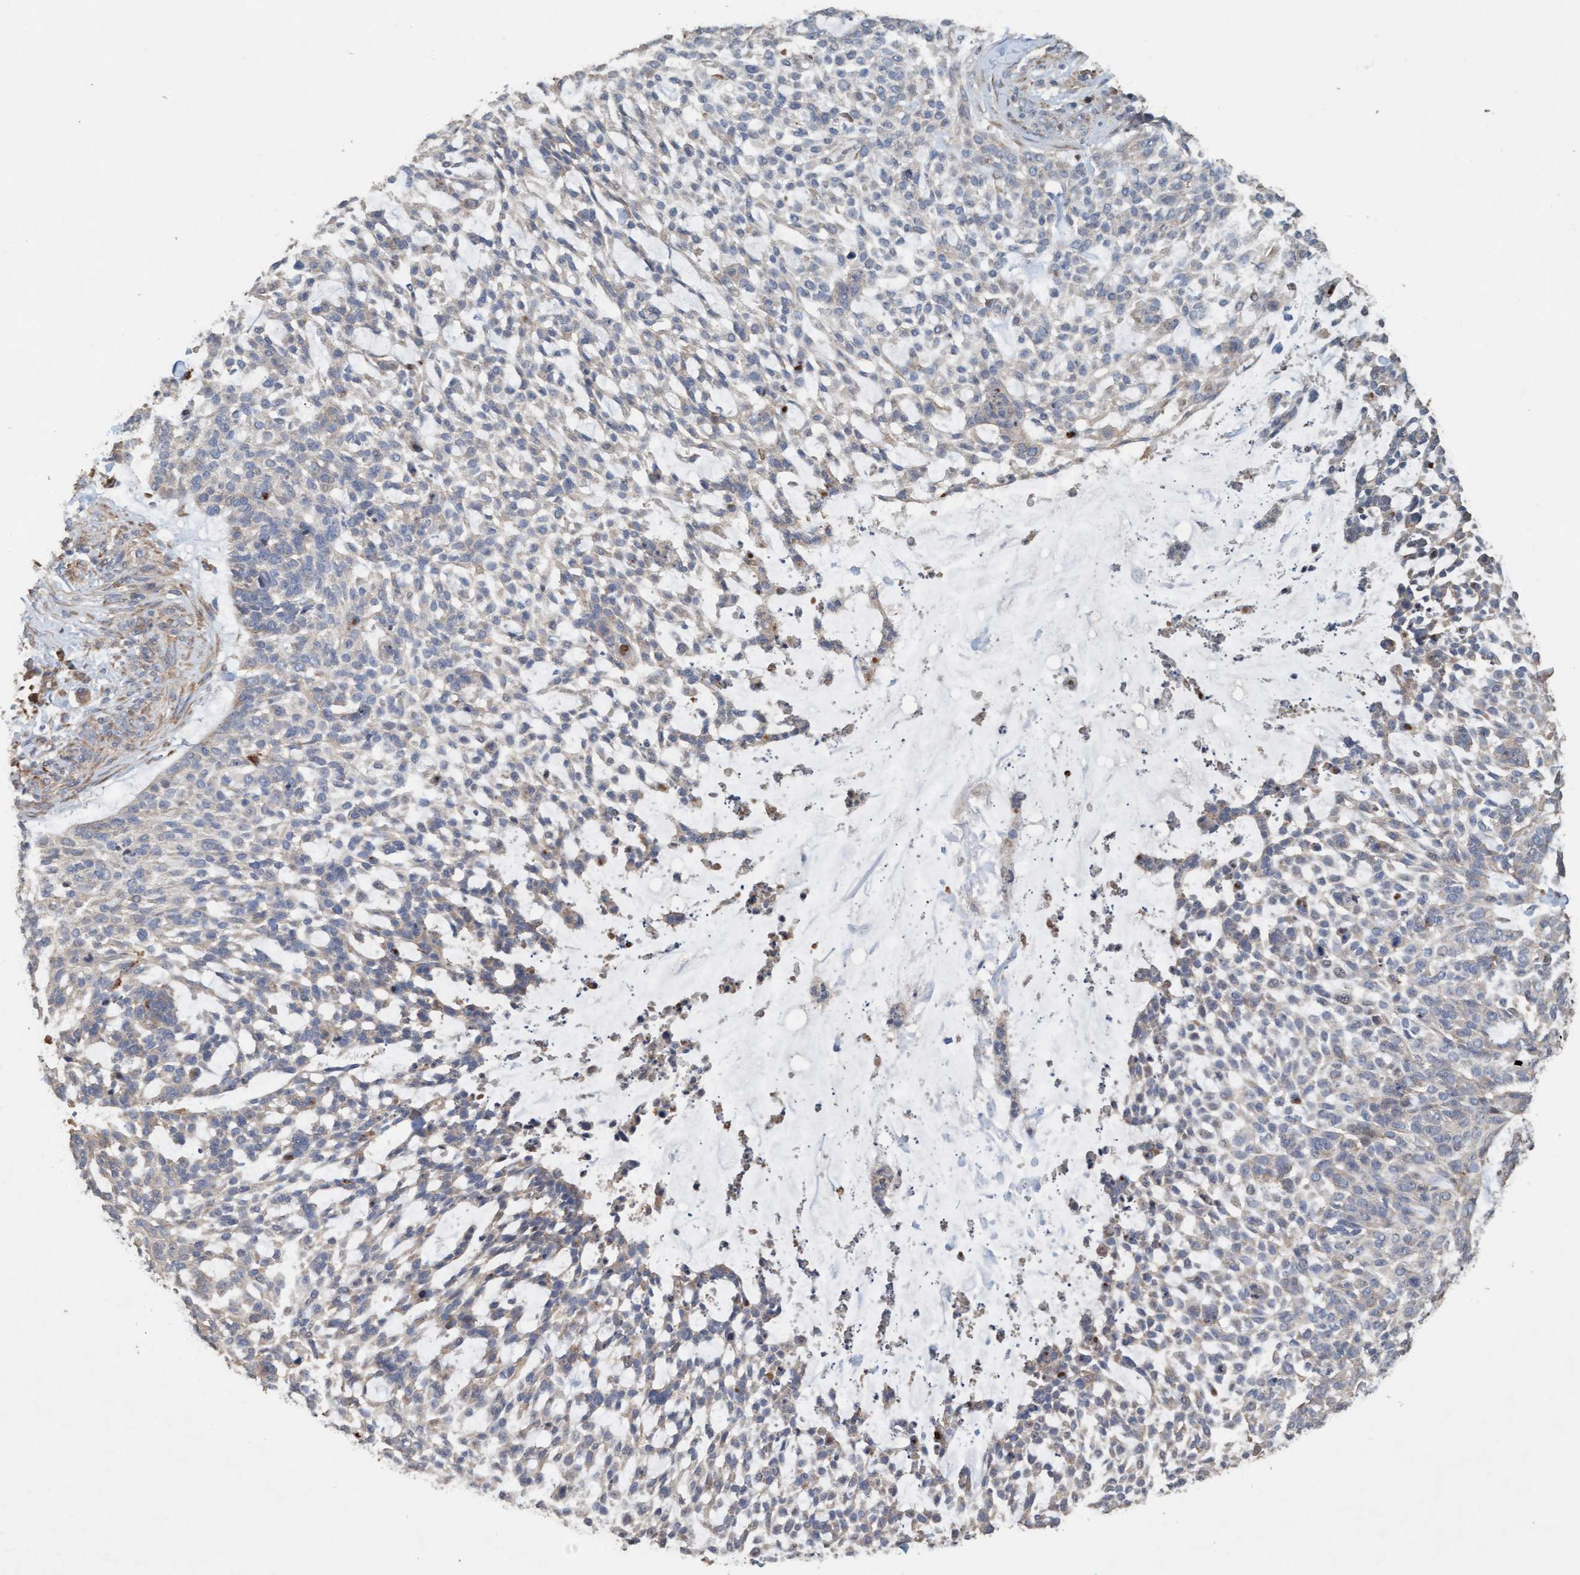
{"staining": {"intensity": "negative", "quantity": "none", "location": "none"}, "tissue": "skin cancer", "cell_type": "Tumor cells", "image_type": "cancer", "snomed": [{"axis": "morphology", "description": "Basal cell carcinoma"}, {"axis": "topography", "description": "Skin"}], "caption": "Skin cancer was stained to show a protein in brown. There is no significant staining in tumor cells.", "gene": "LONRF1", "patient": {"sex": "female", "age": 64}}